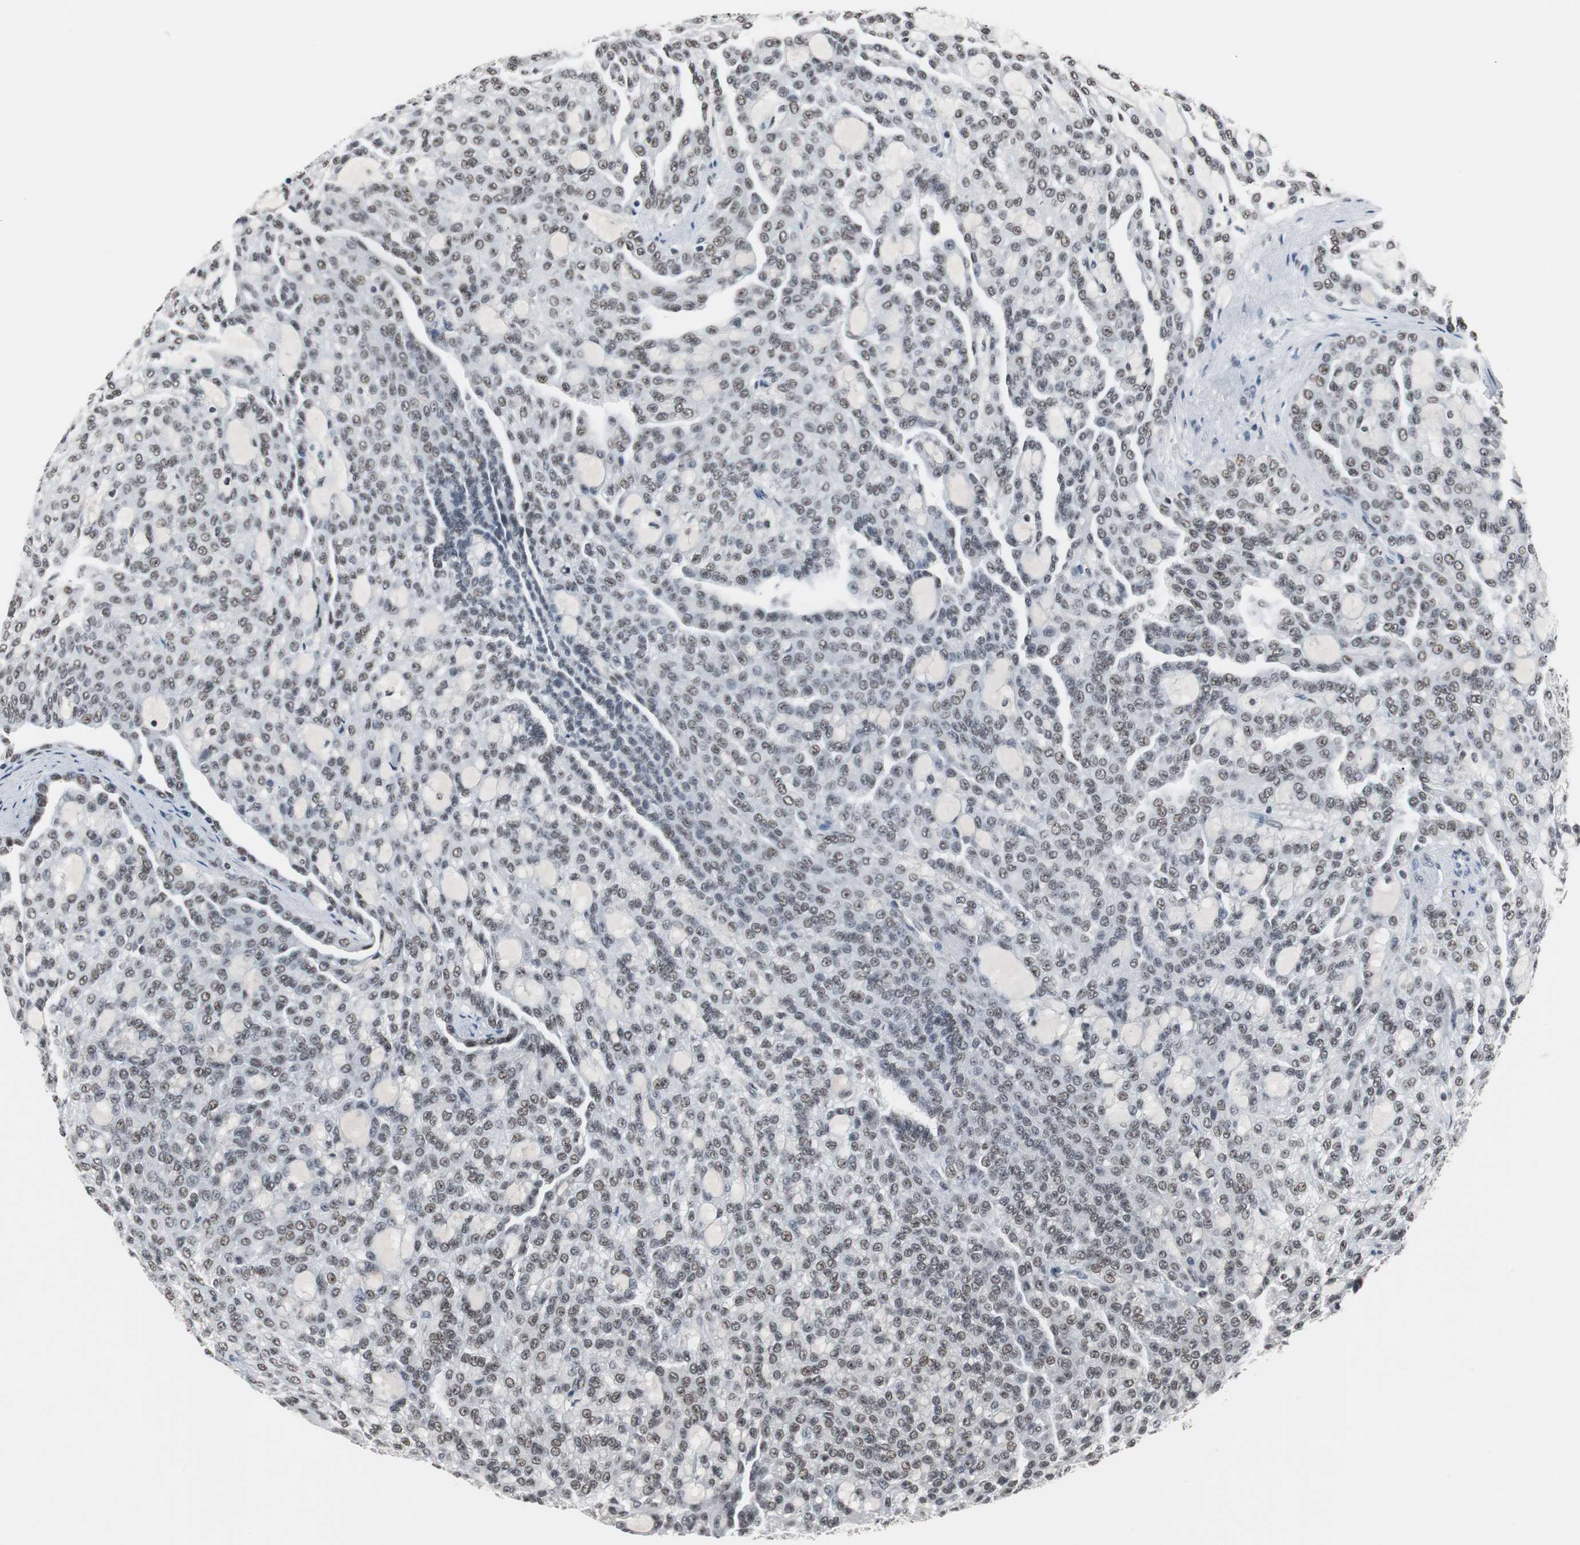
{"staining": {"intensity": "weak", "quantity": ">75%", "location": "nuclear"}, "tissue": "renal cancer", "cell_type": "Tumor cells", "image_type": "cancer", "snomed": [{"axis": "morphology", "description": "Adenocarcinoma, NOS"}, {"axis": "topography", "description": "Kidney"}], "caption": "Immunohistochemical staining of human renal cancer shows low levels of weak nuclear protein positivity in approximately >75% of tumor cells.", "gene": "TAF7", "patient": {"sex": "male", "age": 63}}